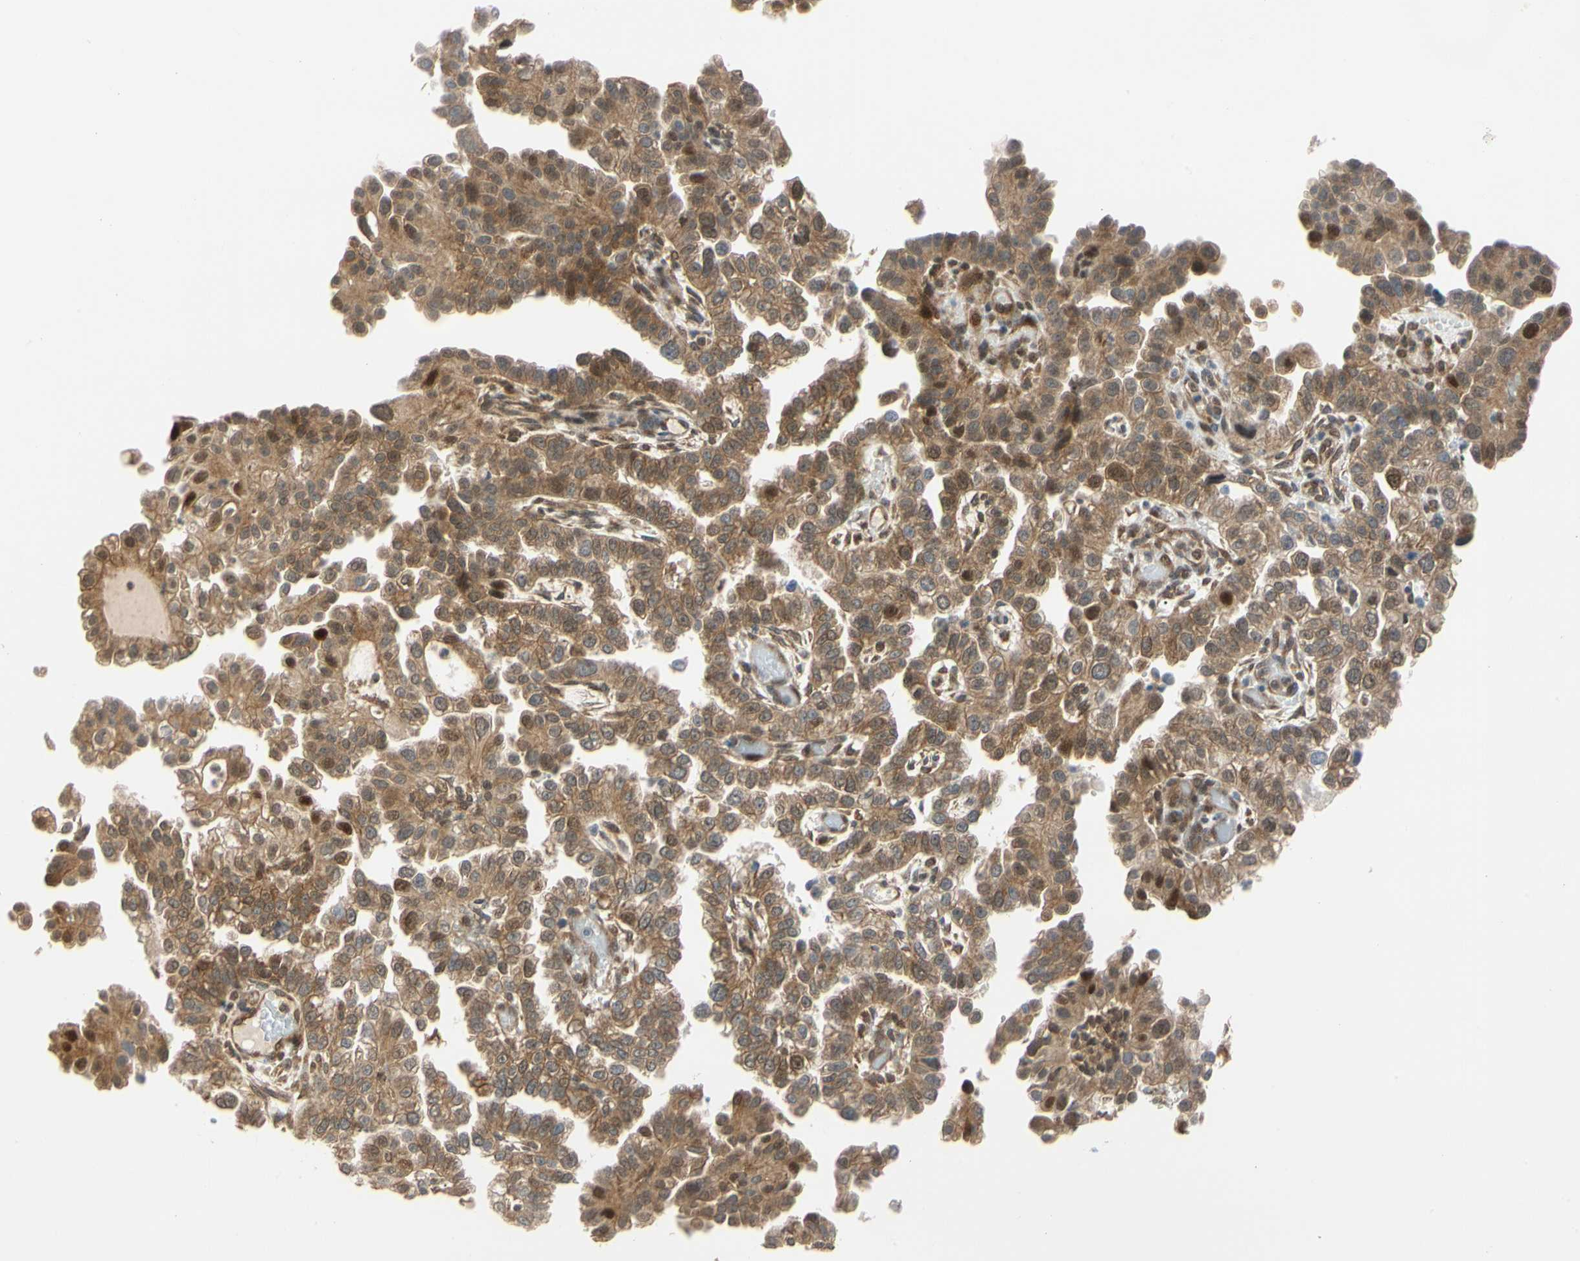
{"staining": {"intensity": "moderate", "quantity": ">75%", "location": "cytoplasmic/membranous"}, "tissue": "endometrial cancer", "cell_type": "Tumor cells", "image_type": "cancer", "snomed": [{"axis": "morphology", "description": "Adenocarcinoma, NOS"}, {"axis": "topography", "description": "Endometrium"}], "caption": "Immunohistochemistry of human endometrial adenocarcinoma shows medium levels of moderate cytoplasmic/membranous expression in approximately >75% of tumor cells.", "gene": "CDK5", "patient": {"sex": "female", "age": 85}}